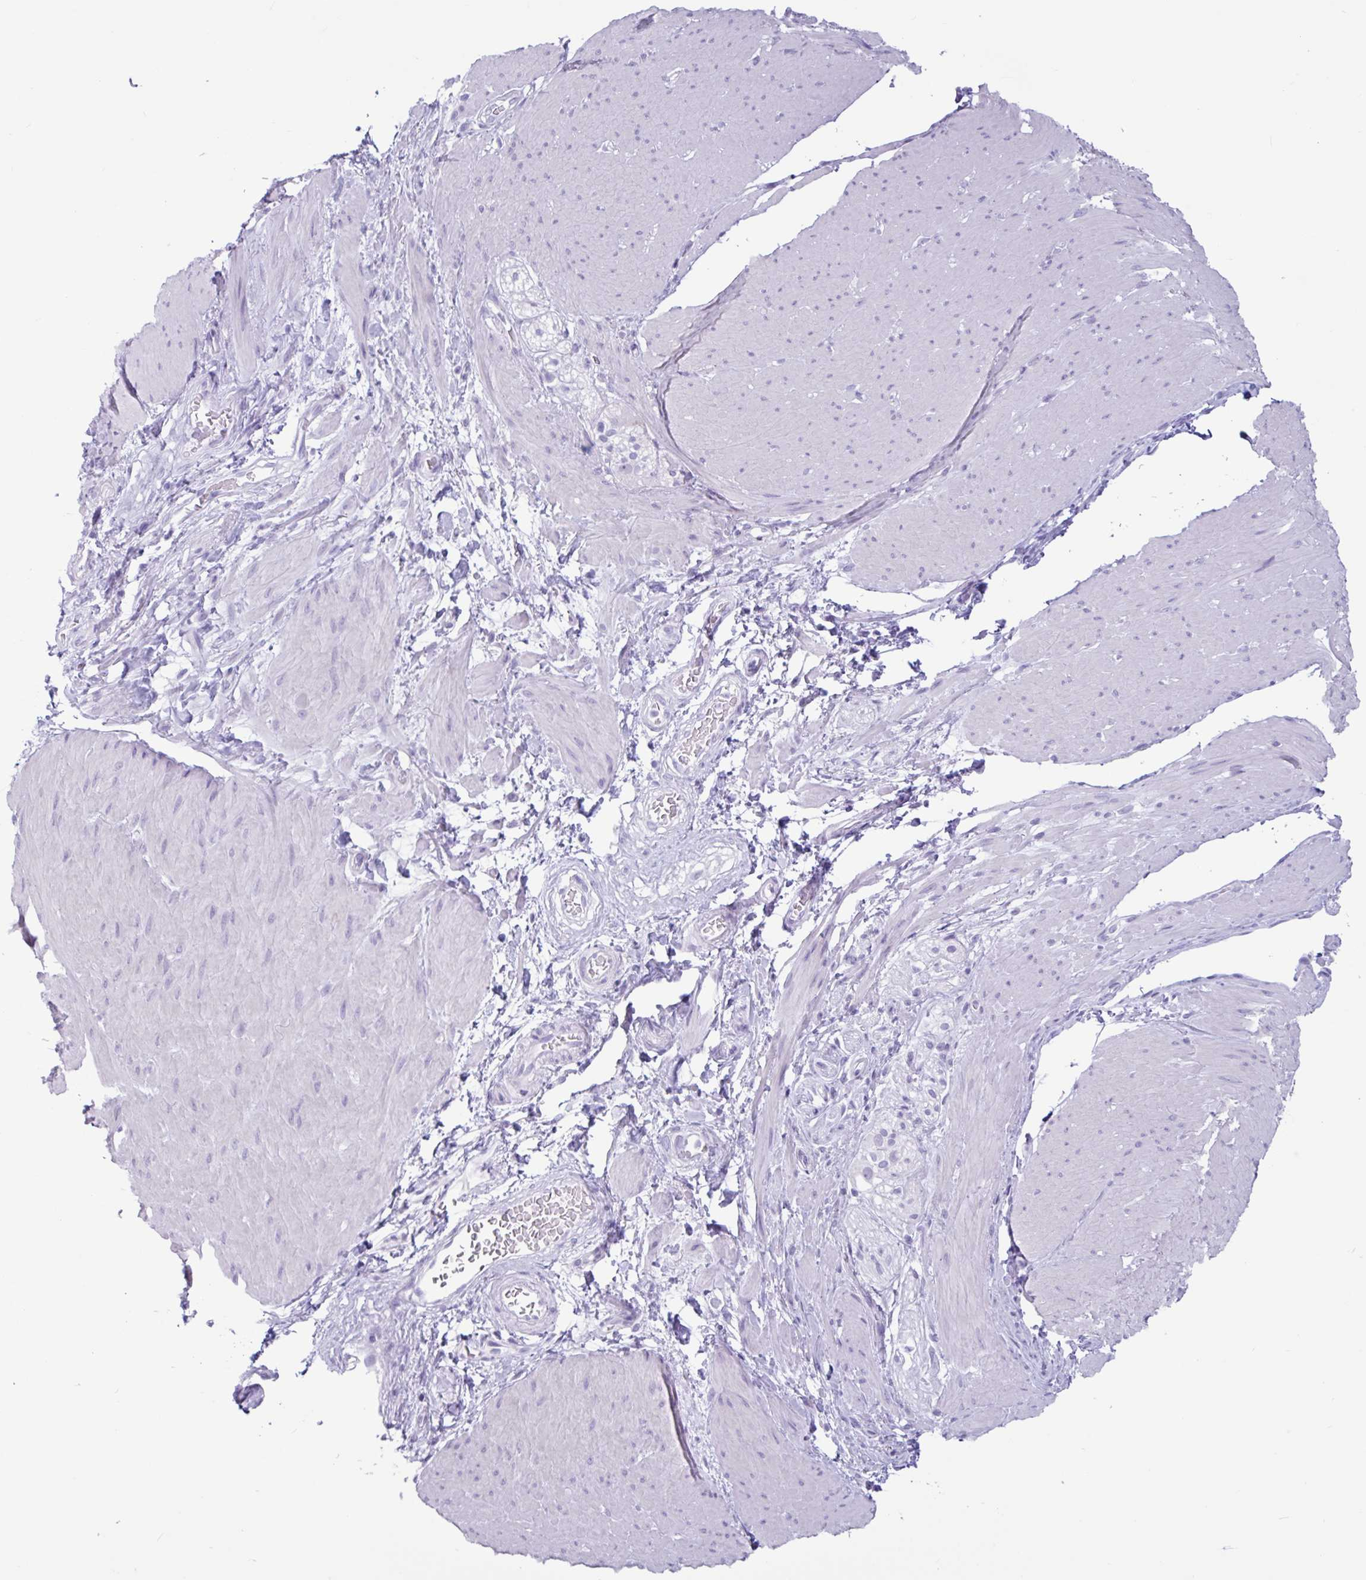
{"staining": {"intensity": "negative", "quantity": "none", "location": "none"}, "tissue": "smooth muscle", "cell_type": "Smooth muscle cells", "image_type": "normal", "snomed": [{"axis": "morphology", "description": "Normal tissue, NOS"}, {"axis": "topography", "description": "Smooth muscle"}, {"axis": "topography", "description": "Rectum"}], "caption": "High power microscopy micrograph of an immunohistochemistry image of normal smooth muscle, revealing no significant staining in smooth muscle cells.", "gene": "CTSE", "patient": {"sex": "male", "age": 53}}